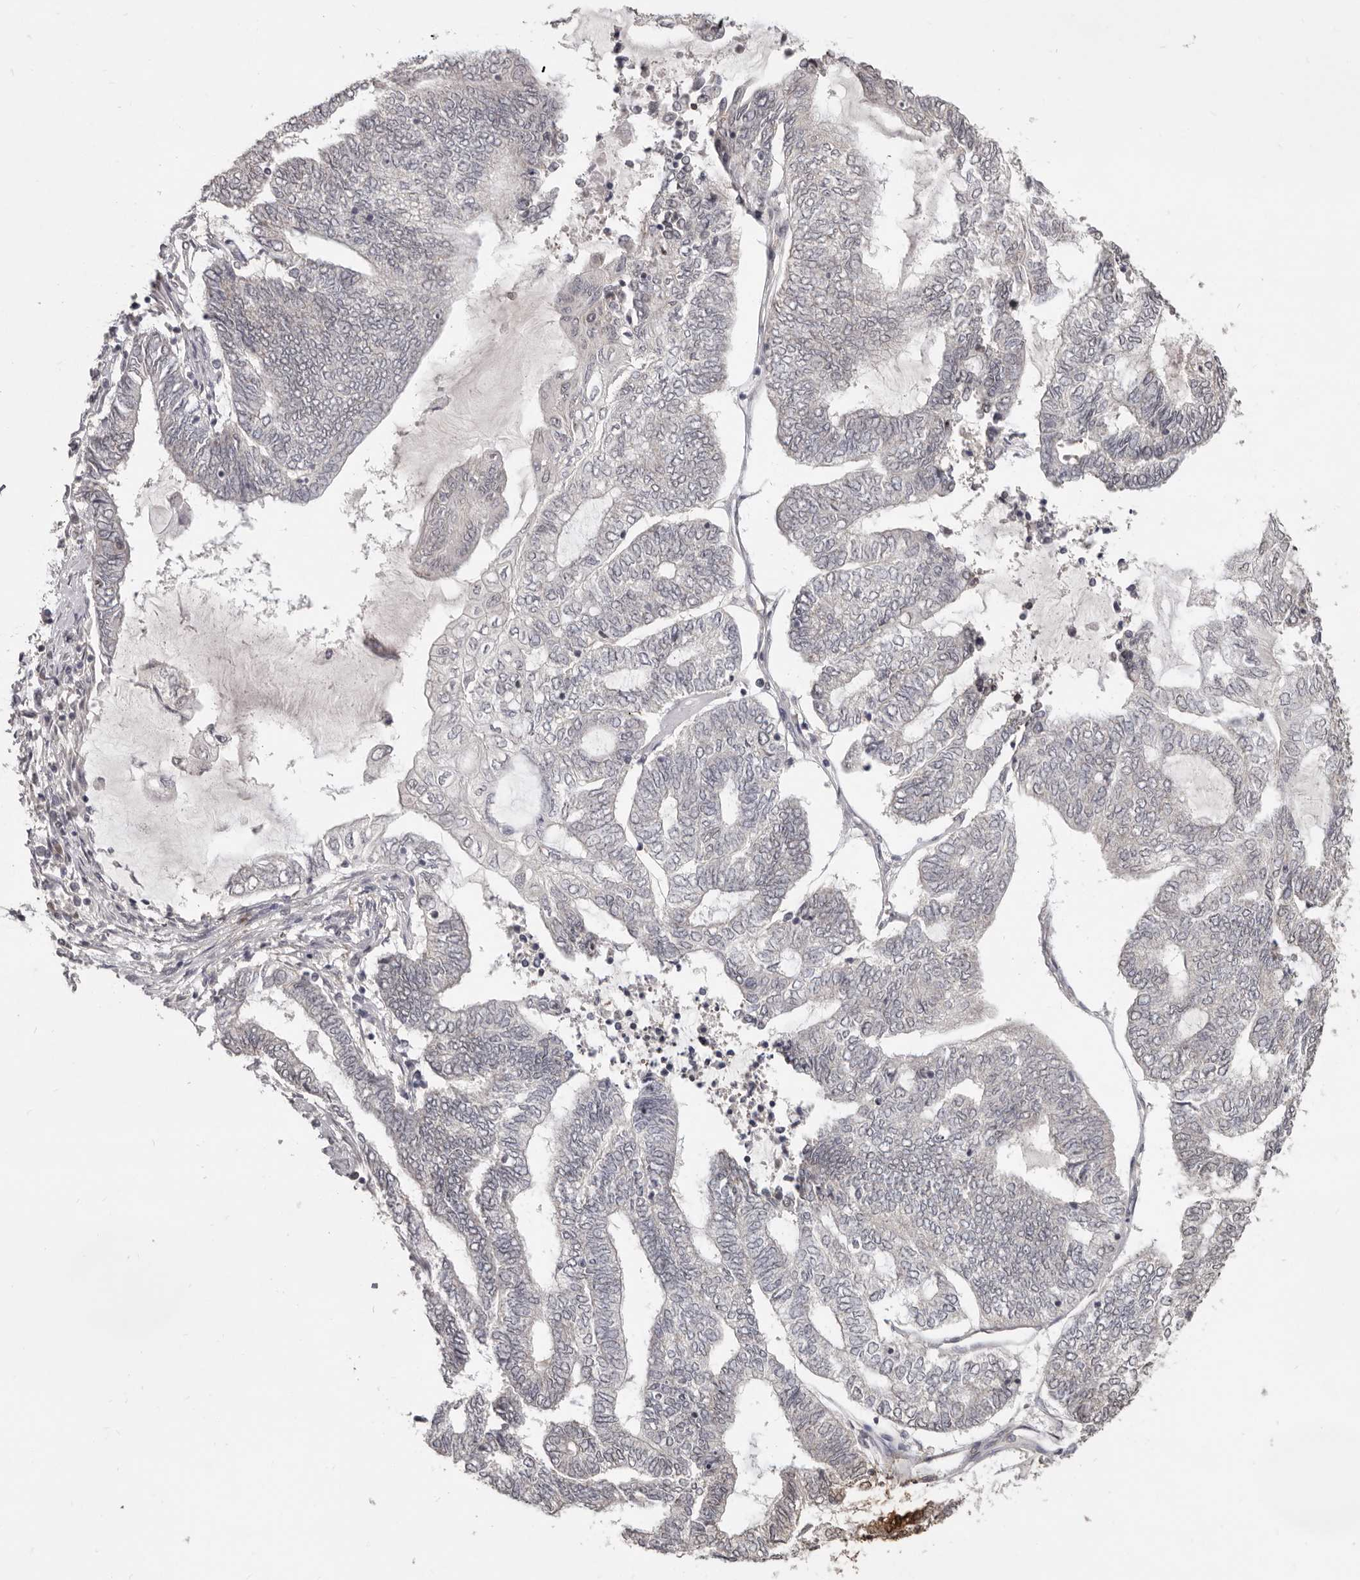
{"staining": {"intensity": "negative", "quantity": "none", "location": "none"}, "tissue": "endometrial cancer", "cell_type": "Tumor cells", "image_type": "cancer", "snomed": [{"axis": "morphology", "description": "Adenocarcinoma, NOS"}, {"axis": "topography", "description": "Uterus"}, {"axis": "topography", "description": "Endometrium"}], "caption": "This histopathology image is of endometrial adenocarcinoma stained with immunohistochemistry to label a protein in brown with the nuclei are counter-stained blue. There is no staining in tumor cells. Brightfield microscopy of immunohistochemistry stained with DAB (3,3'-diaminobenzidine) (brown) and hematoxylin (blue), captured at high magnification.", "gene": "LINGO2", "patient": {"sex": "female", "age": 70}}